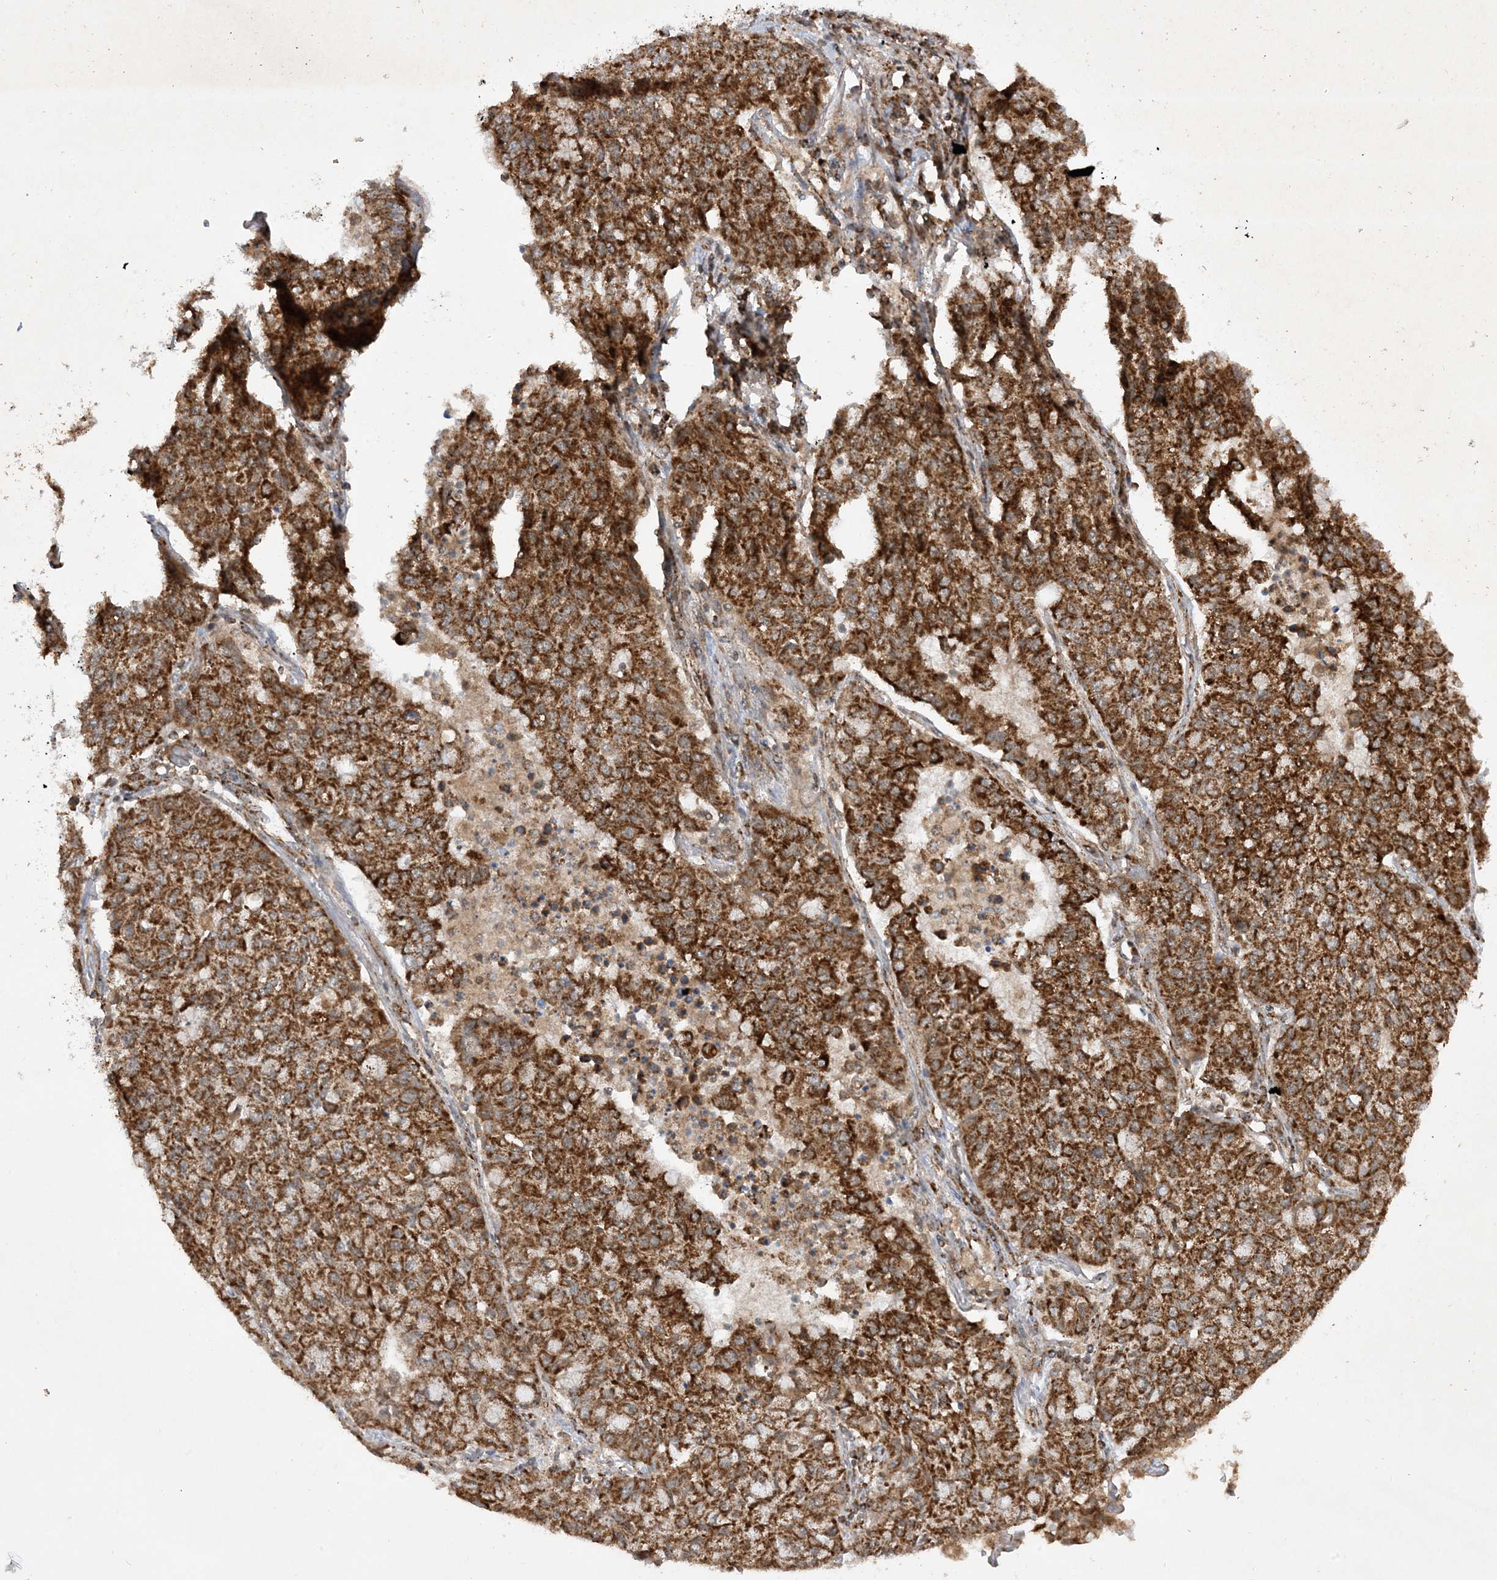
{"staining": {"intensity": "strong", "quantity": ">75%", "location": "cytoplasmic/membranous"}, "tissue": "lung cancer", "cell_type": "Tumor cells", "image_type": "cancer", "snomed": [{"axis": "morphology", "description": "Squamous cell carcinoma, NOS"}, {"axis": "topography", "description": "Lung"}], "caption": "IHC histopathology image of squamous cell carcinoma (lung) stained for a protein (brown), which exhibits high levels of strong cytoplasmic/membranous positivity in approximately >75% of tumor cells.", "gene": "NDUFAF3", "patient": {"sex": "male", "age": 74}}